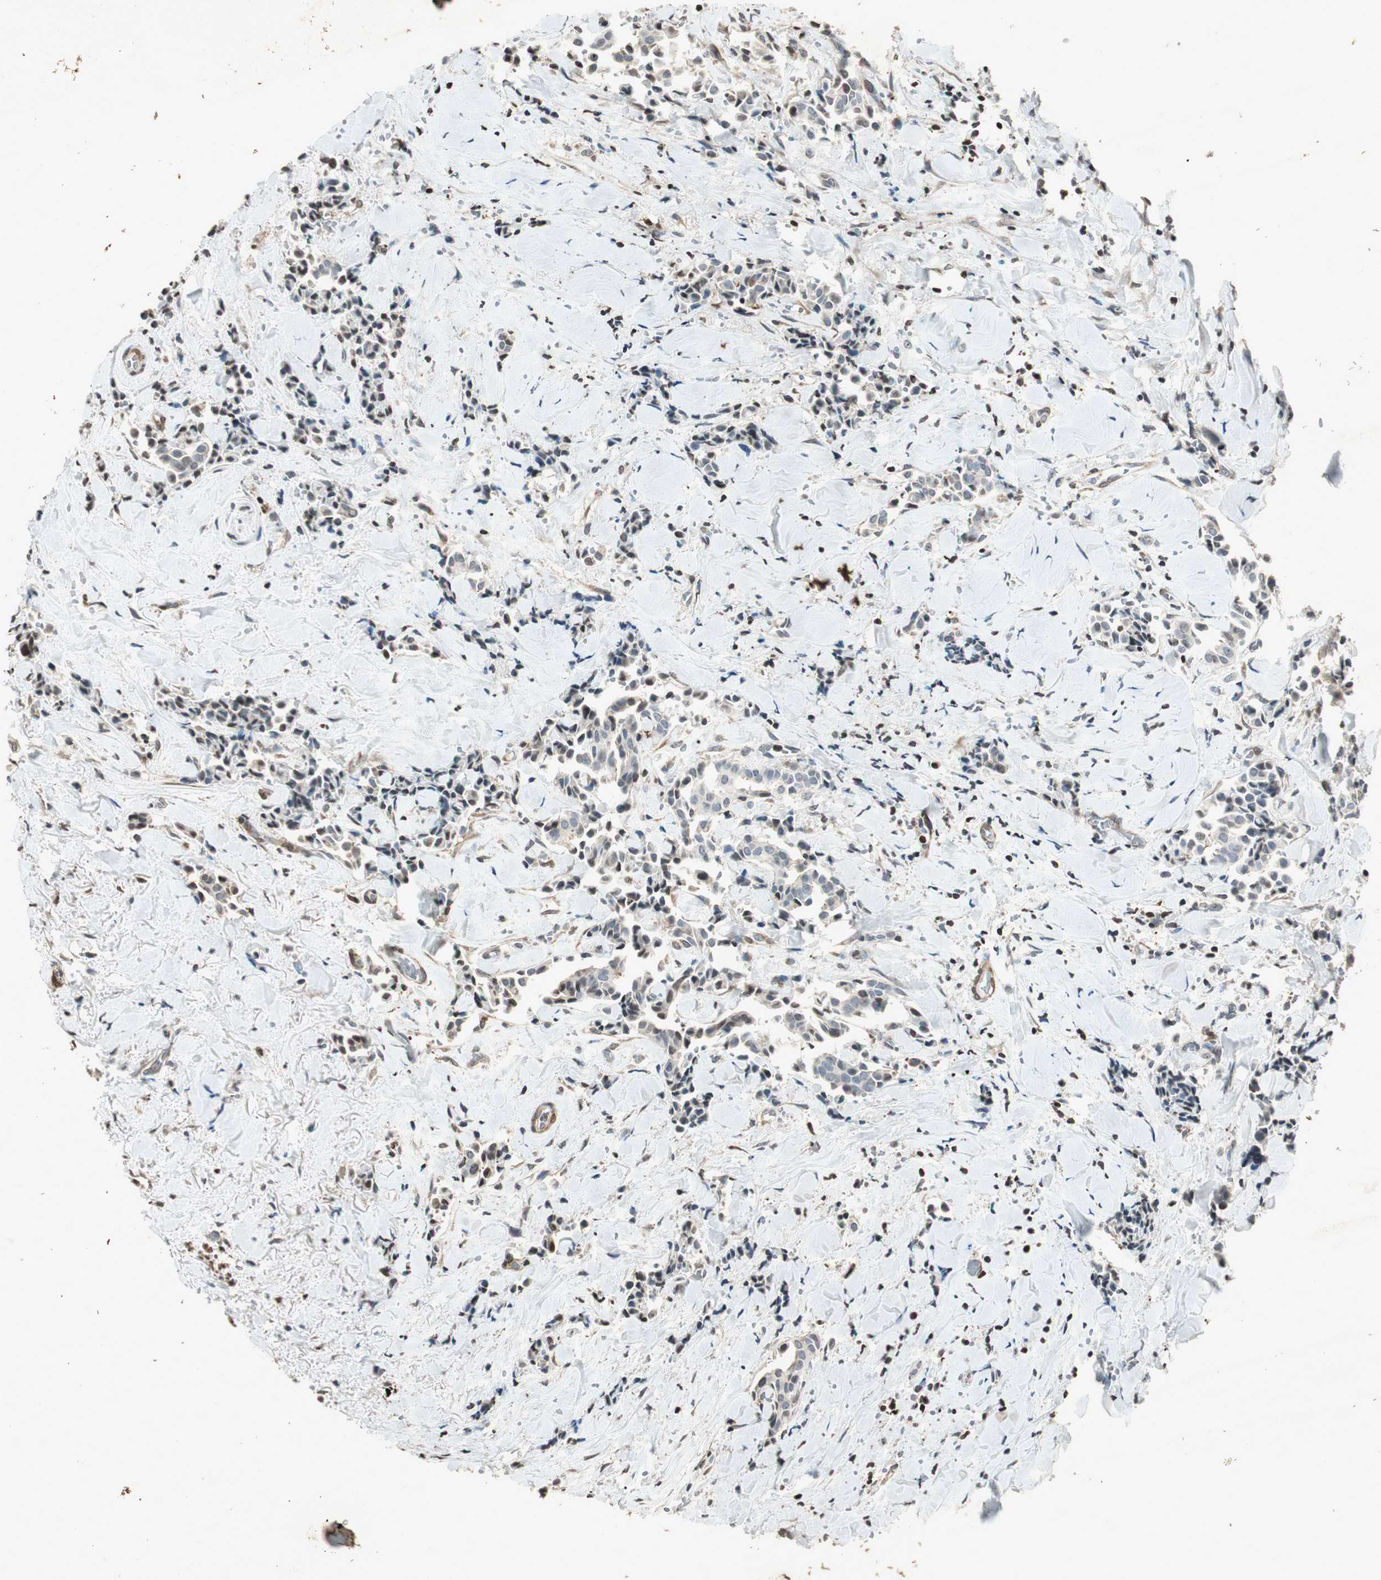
{"staining": {"intensity": "weak", "quantity": "25%-75%", "location": "nuclear"}, "tissue": "head and neck cancer", "cell_type": "Tumor cells", "image_type": "cancer", "snomed": [{"axis": "morphology", "description": "Adenocarcinoma, NOS"}, {"axis": "topography", "description": "Salivary gland"}, {"axis": "topography", "description": "Head-Neck"}], "caption": "The image reveals staining of head and neck cancer (adenocarcinoma), revealing weak nuclear protein positivity (brown color) within tumor cells. Ihc stains the protein of interest in brown and the nuclei are stained blue.", "gene": "PRKG1", "patient": {"sex": "female", "age": 59}}